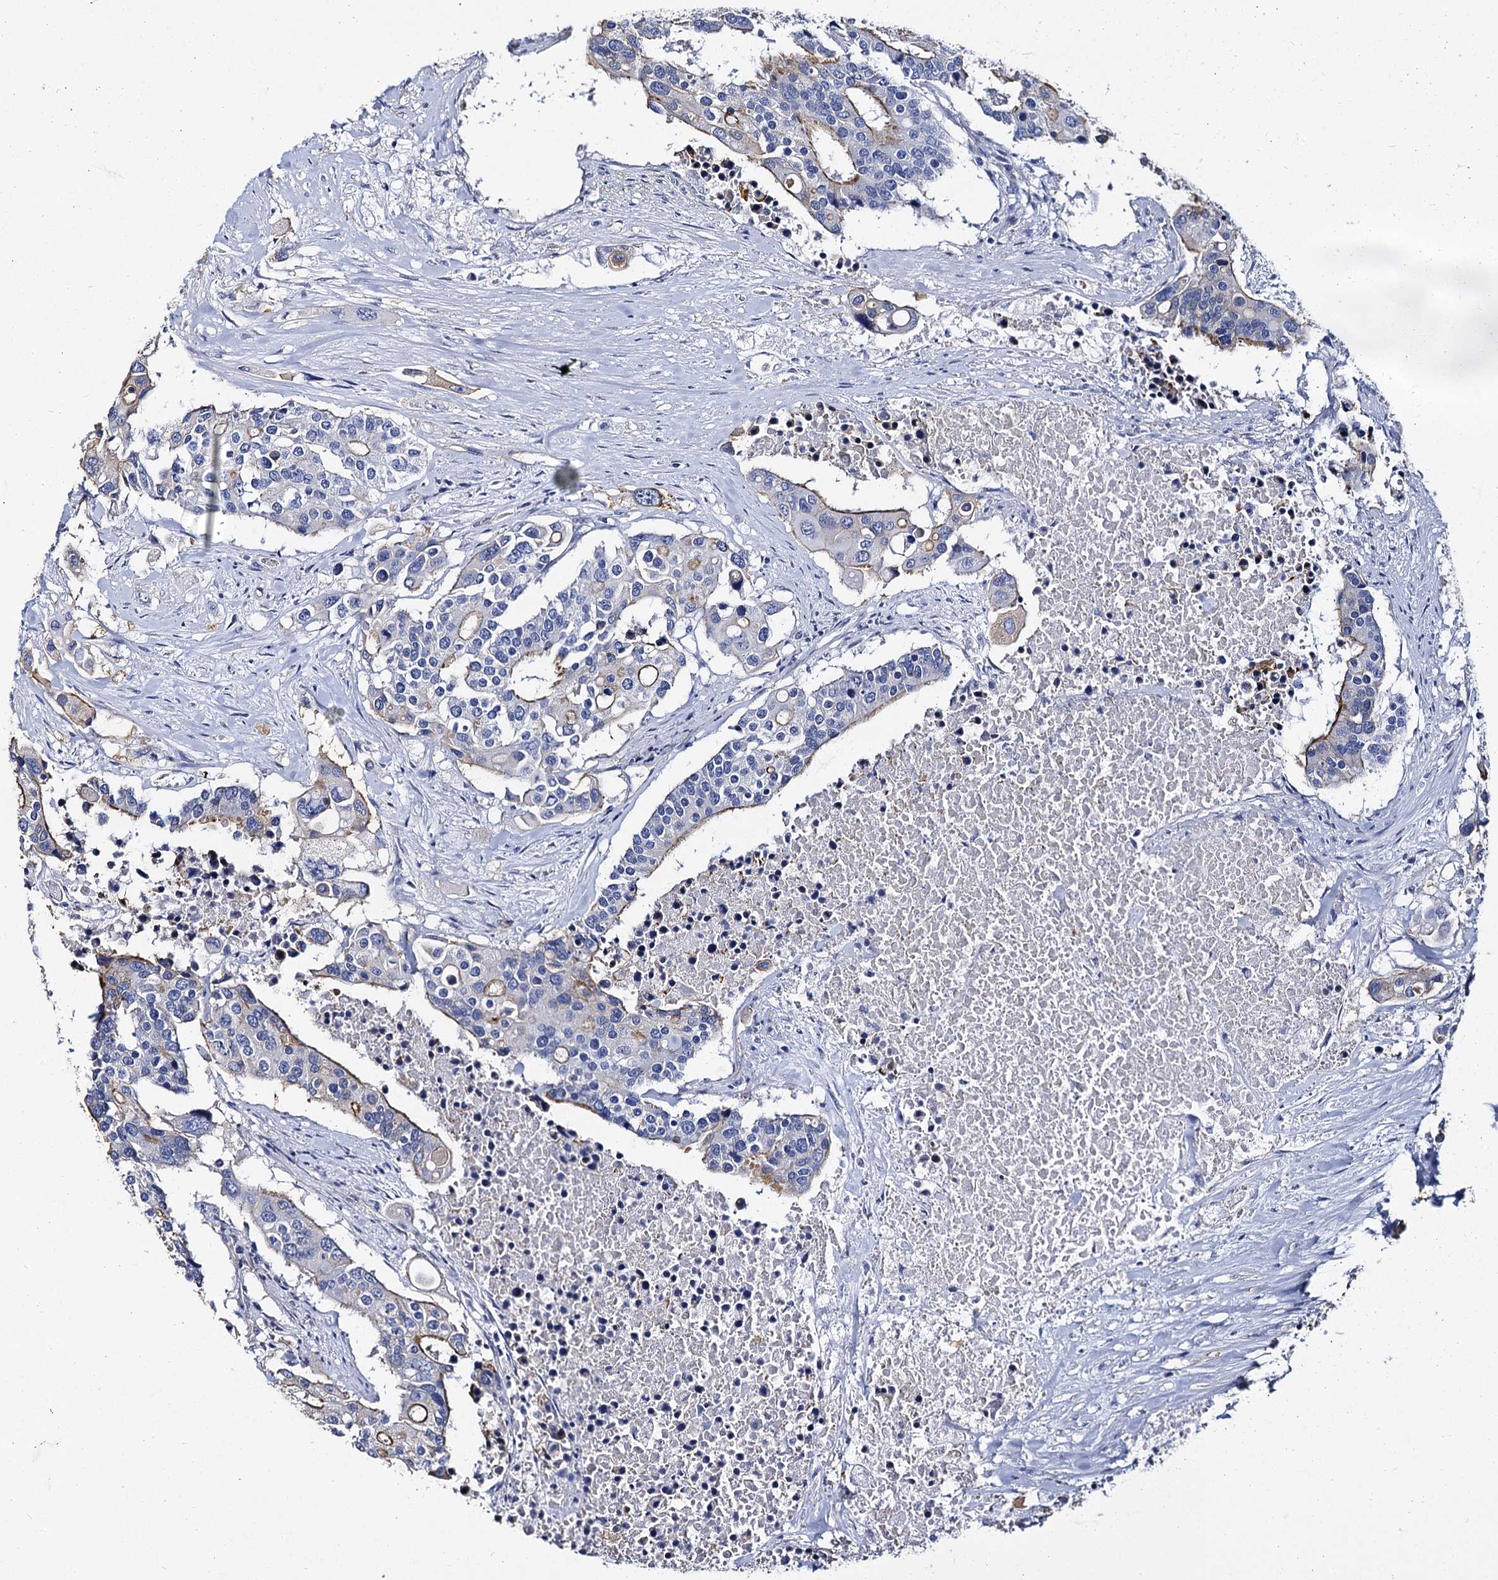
{"staining": {"intensity": "moderate", "quantity": "<25%", "location": "cytoplasmic/membranous"}, "tissue": "colorectal cancer", "cell_type": "Tumor cells", "image_type": "cancer", "snomed": [{"axis": "morphology", "description": "Adenocarcinoma, NOS"}, {"axis": "topography", "description": "Colon"}], "caption": "Colorectal cancer stained with IHC displays moderate cytoplasmic/membranous expression in about <25% of tumor cells.", "gene": "CBFB", "patient": {"sex": "male", "age": 77}}